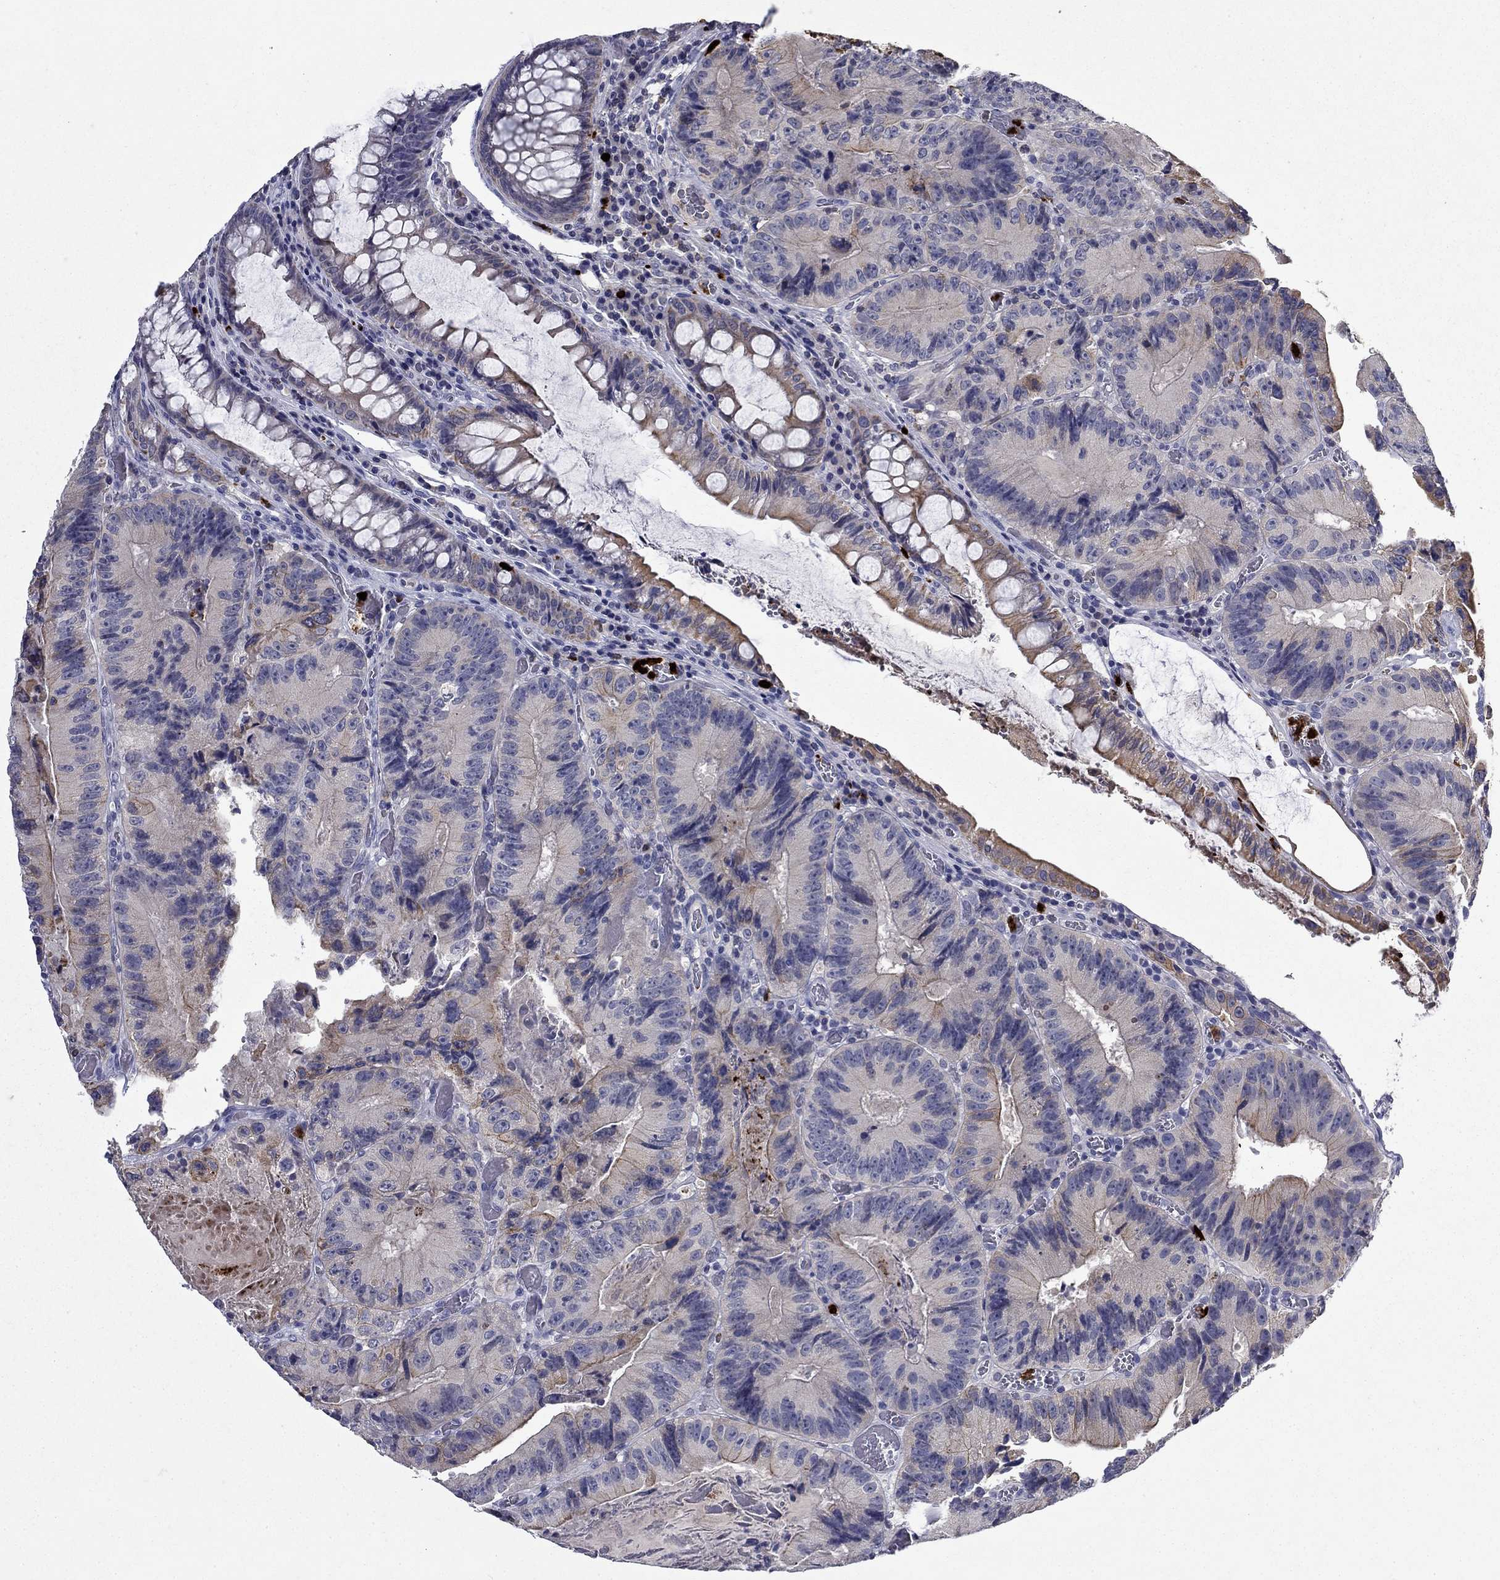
{"staining": {"intensity": "moderate", "quantity": "<25%", "location": "cytoplasmic/membranous"}, "tissue": "colorectal cancer", "cell_type": "Tumor cells", "image_type": "cancer", "snomed": [{"axis": "morphology", "description": "Adenocarcinoma, NOS"}, {"axis": "topography", "description": "Colon"}], "caption": "Immunohistochemistry image of human adenocarcinoma (colorectal) stained for a protein (brown), which shows low levels of moderate cytoplasmic/membranous expression in about <25% of tumor cells.", "gene": "IRF5", "patient": {"sex": "female", "age": 86}}